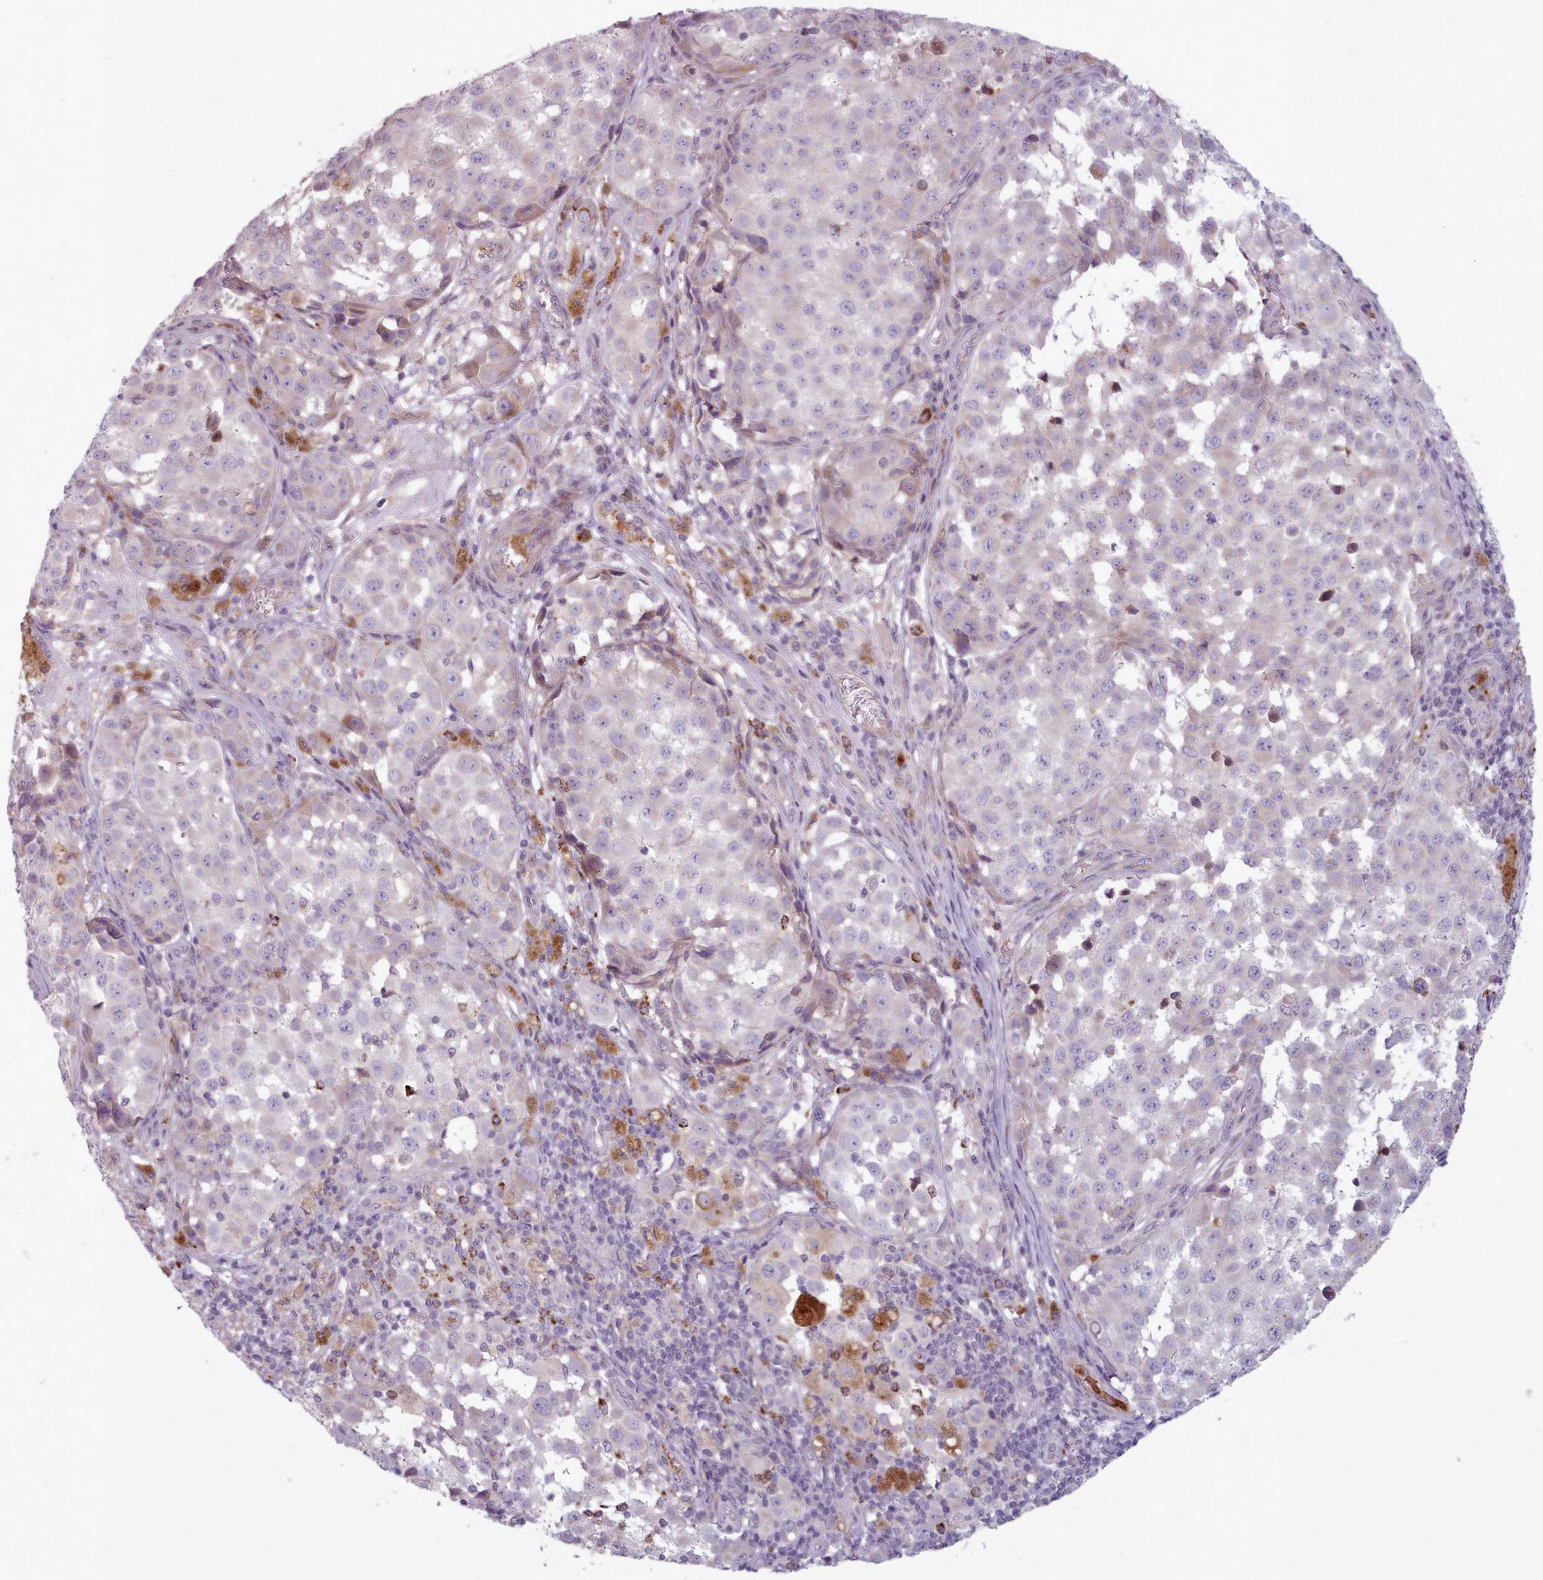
{"staining": {"intensity": "moderate", "quantity": "<25%", "location": "cytoplasmic/membranous"}, "tissue": "melanoma", "cell_type": "Tumor cells", "image_type": "cancer", "snomed": [{"axis": "morphology", "description": "Malignant melanoma, NOS"}, {"axis": "topography", "description": "Skin"}], "caption": "Moderate cytoplasmic/membranous expression for a protein is identified in about <25% of tumor cells of melanoma using immunohistochemistry.", "gene": "LAPTM5", "patient": {"sex": "male", "age": 64}}